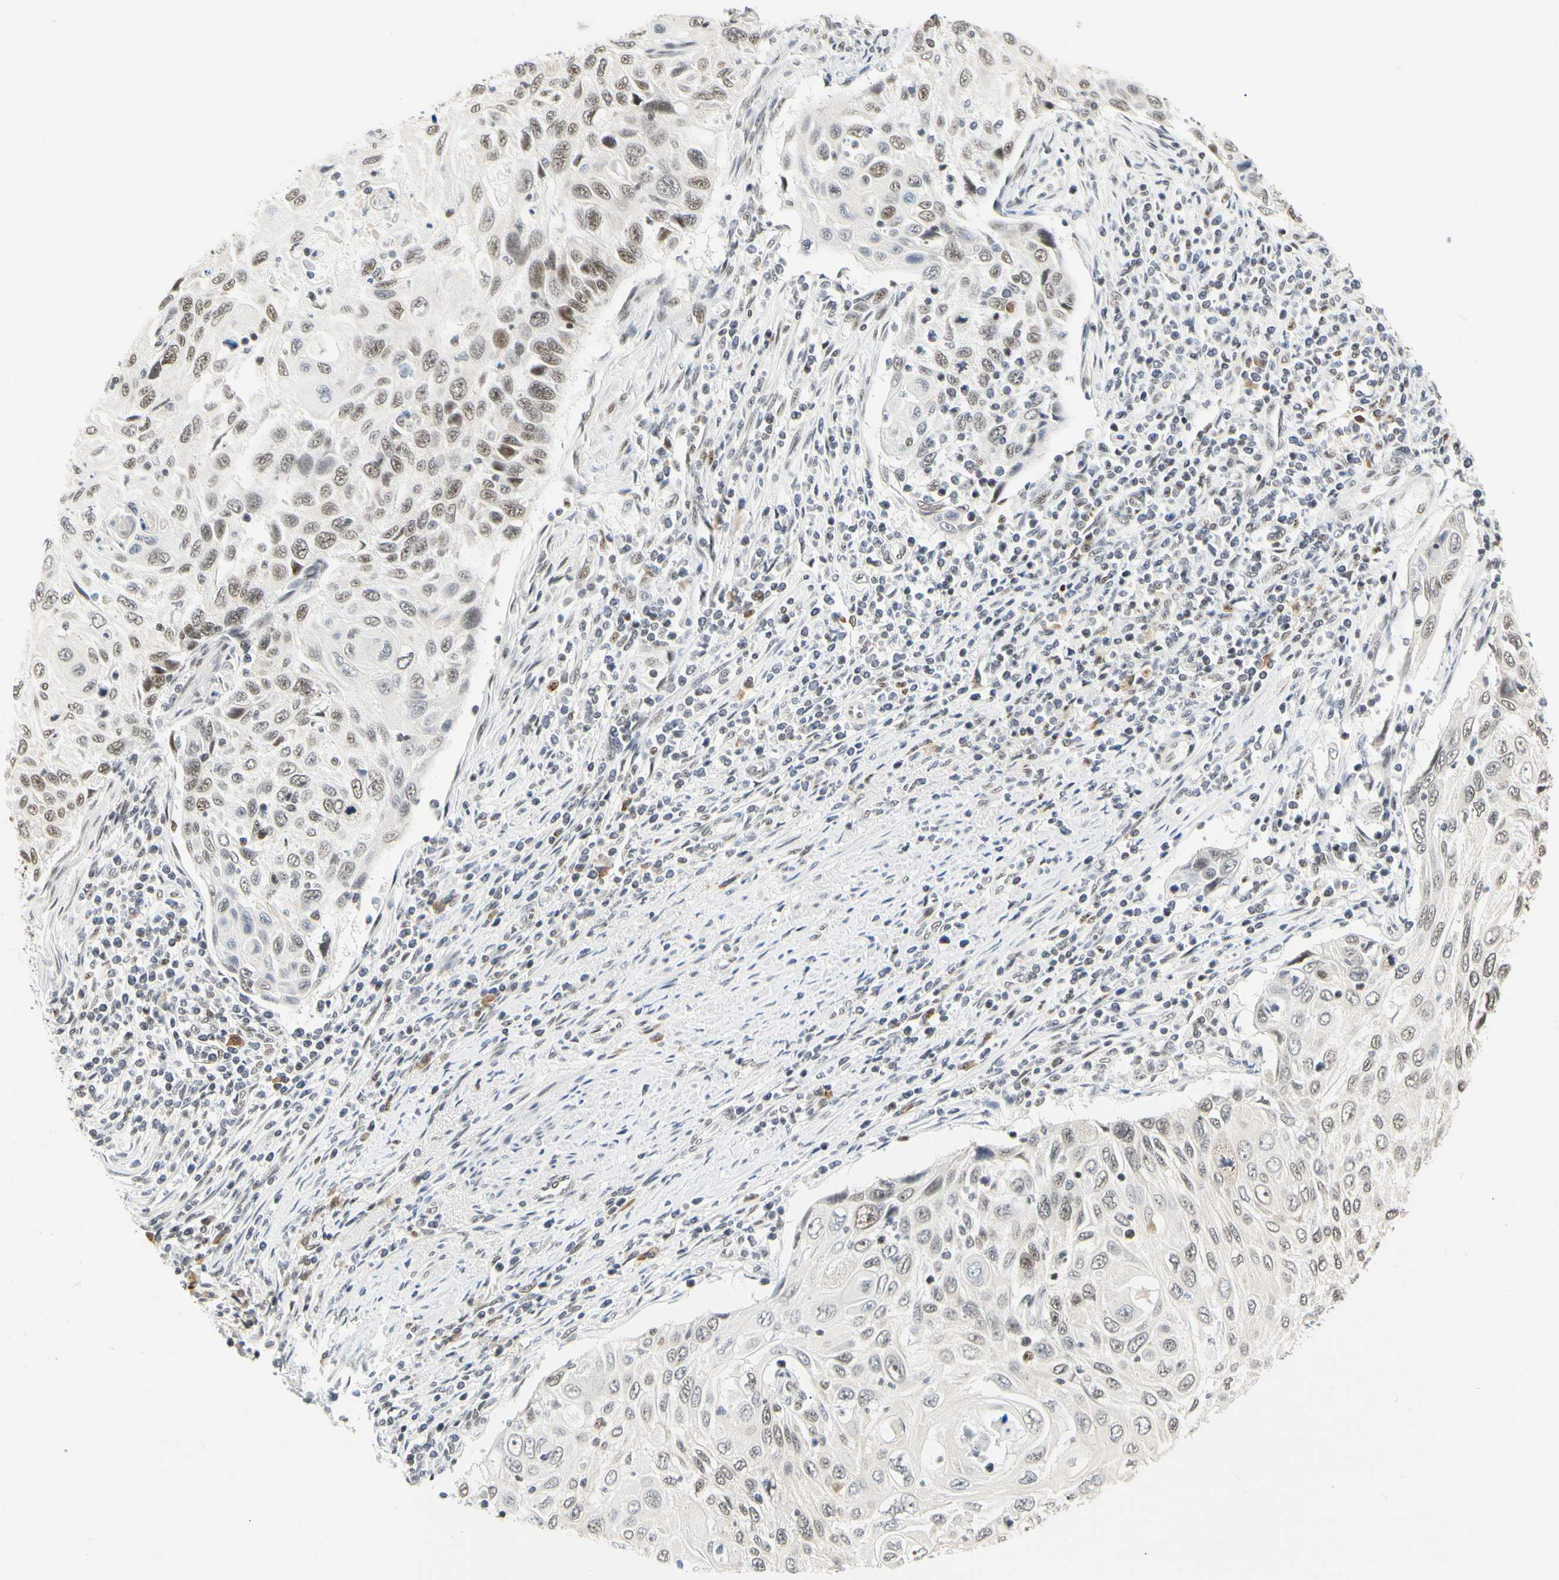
{"staining": {"intensity": "weak", "quantity": ">75%", "location": "nuclear"}, "tissue": "cervical cancer", "cell_type": "Tumor cells", "image_type": "cancer", "snomed": [{"axis": "morphology", "description": "Squamous cell carcinoma, NOS"}, {"axis": "topography", "description": "Cervix"}], "caption": "Tumor cells reveal low levels of weak nuclear positivity in about >75% of cells in cervical cancer (squamous cell carcinoma). The staining is performed using DAB (3,3'-diaminobenzidine) brown chromogen to label protein expression. The nuclei are counter-stained blue using hematoxylin.", "gene": "ZSCAN16", "patient": {"sex": "female", "age": 70}}